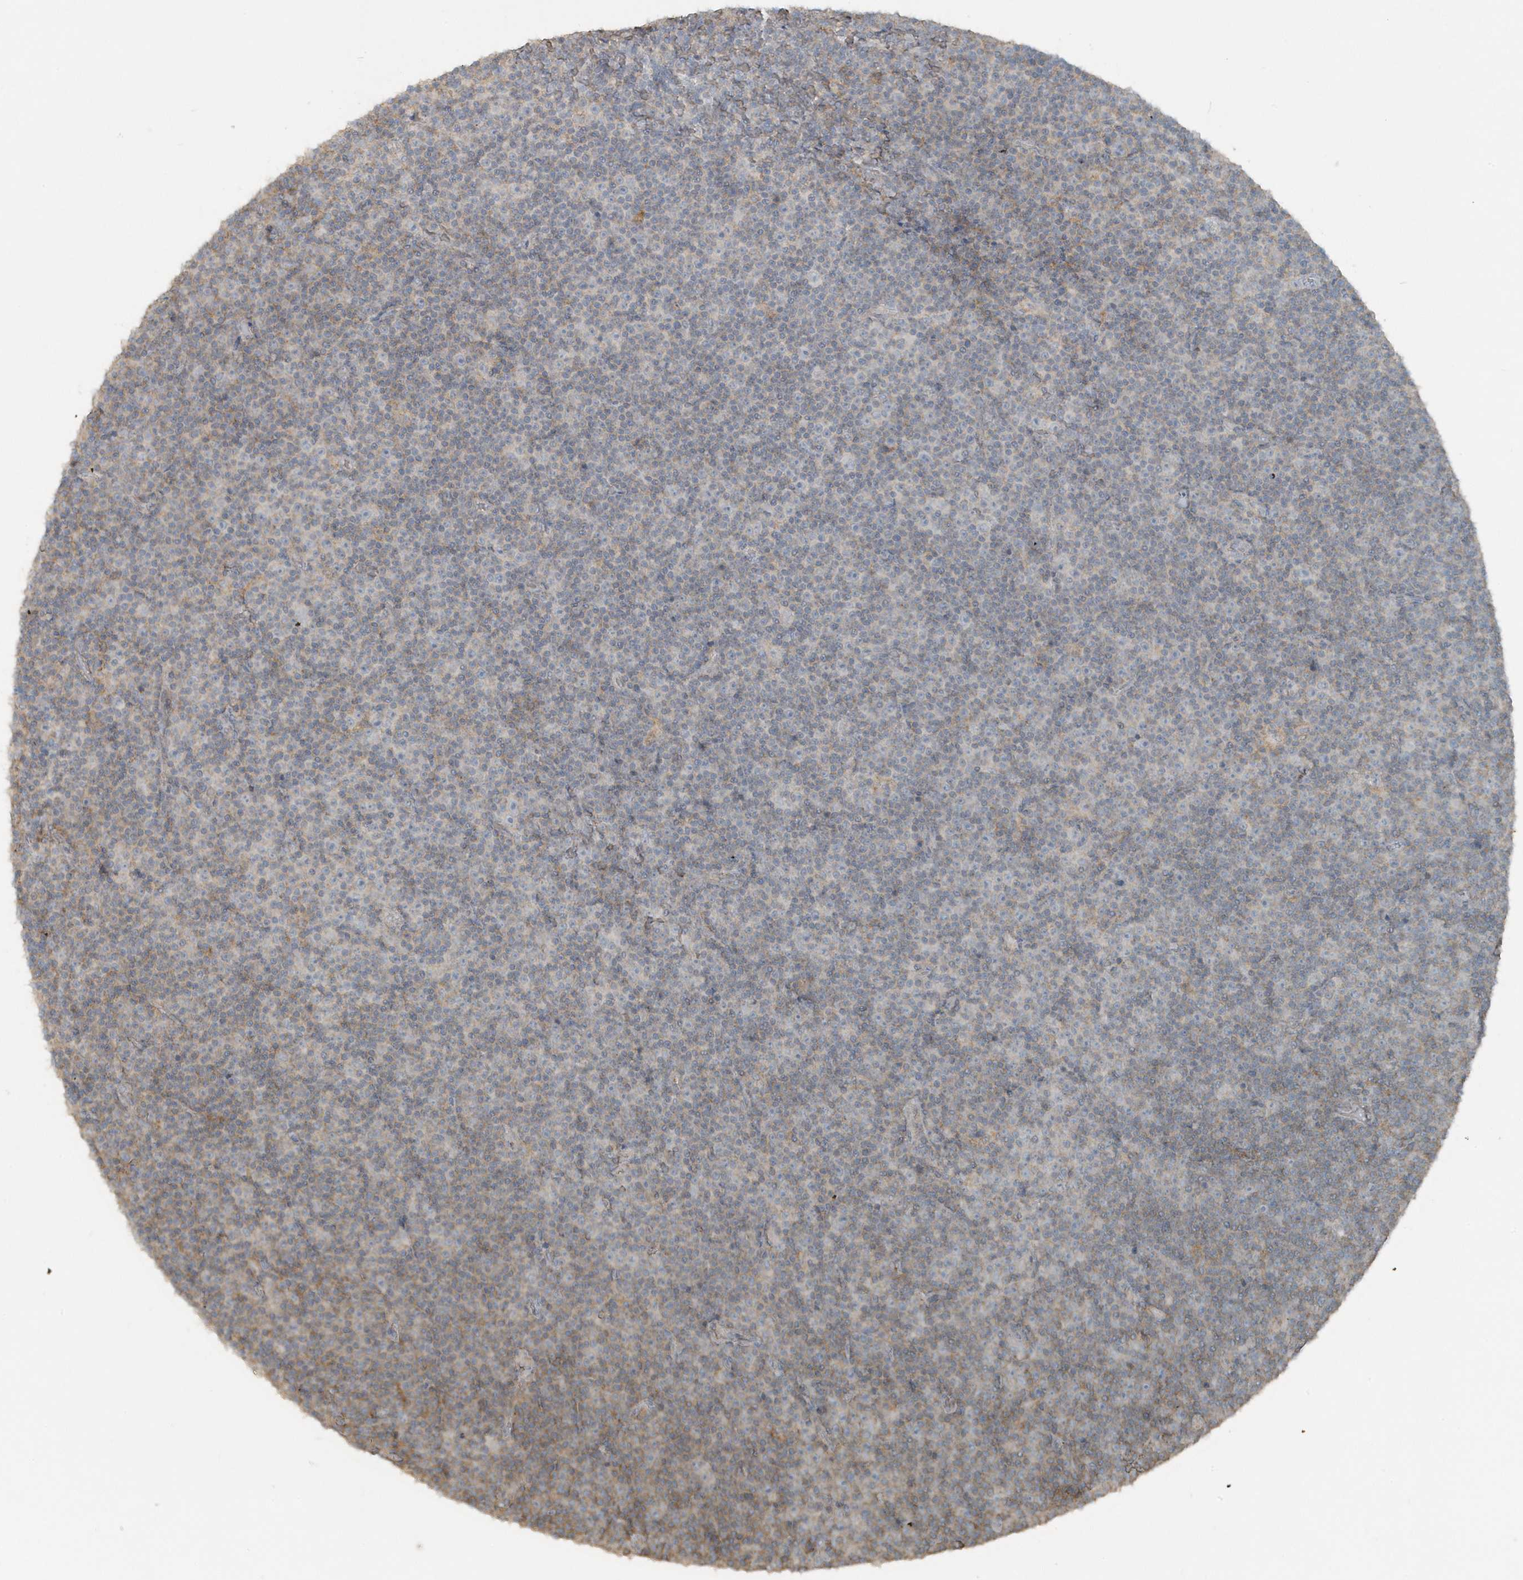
{"staining": {"intensity": "negative", "quantity": "none", "location": "none"}, "tissue": "lymphoma", "cell_type": "Tumor cells", "image_type": "cancer", "snomed": [{"axis": "morphology", "description": "Malignant lymphoma, non-Hodgkin's type, Low grade"}, {"axis": "topography", "description": "Lymph node"}], "caption": "High power microscopy histopathology image of an IHC photomicrograph of lymphoma, revealing no significant positivity in tumor cells.", "gene": "ACTC1", "patient": {"sex": "female", "age": 67}}